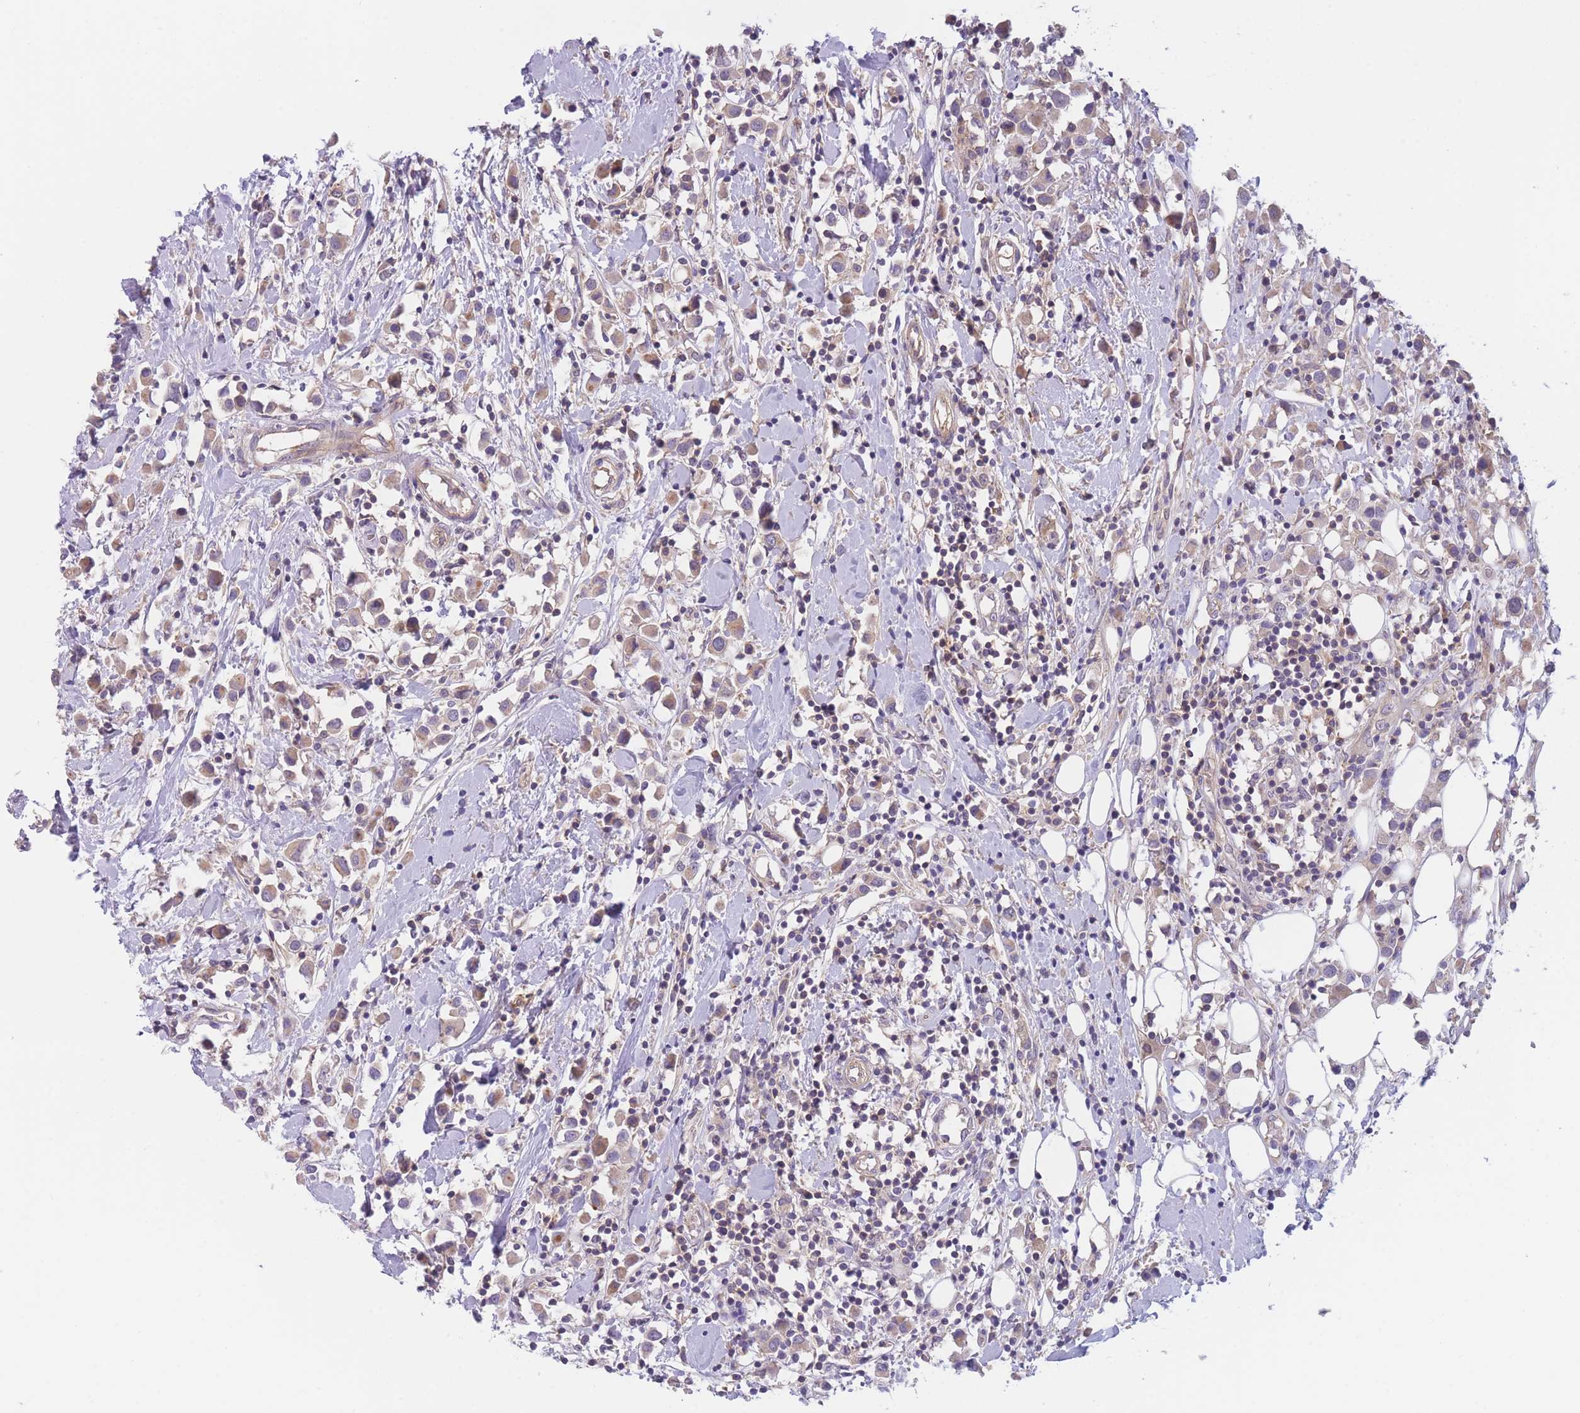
{"staining": {"intensity": "weak", "quantity": "25%-75%", "location": "cytoplasmic/membranous"}, "tissue": "breast cancer", "cell_type": "Tumor cells", "image_type": "cancer", "snomed": [{"axis": "morphology", "description": "Duct carcinoma"}, {"axis": "topography", "description": "Breast"}], "caption": "Breast cancer (invasive ductal carcinoma) tissue reveals weak cytoplasmic/membranous expression in approximately 25%-75% of tumor cells", "gene": "WDR93", "patient": {"sex": "female", "age": 61}}